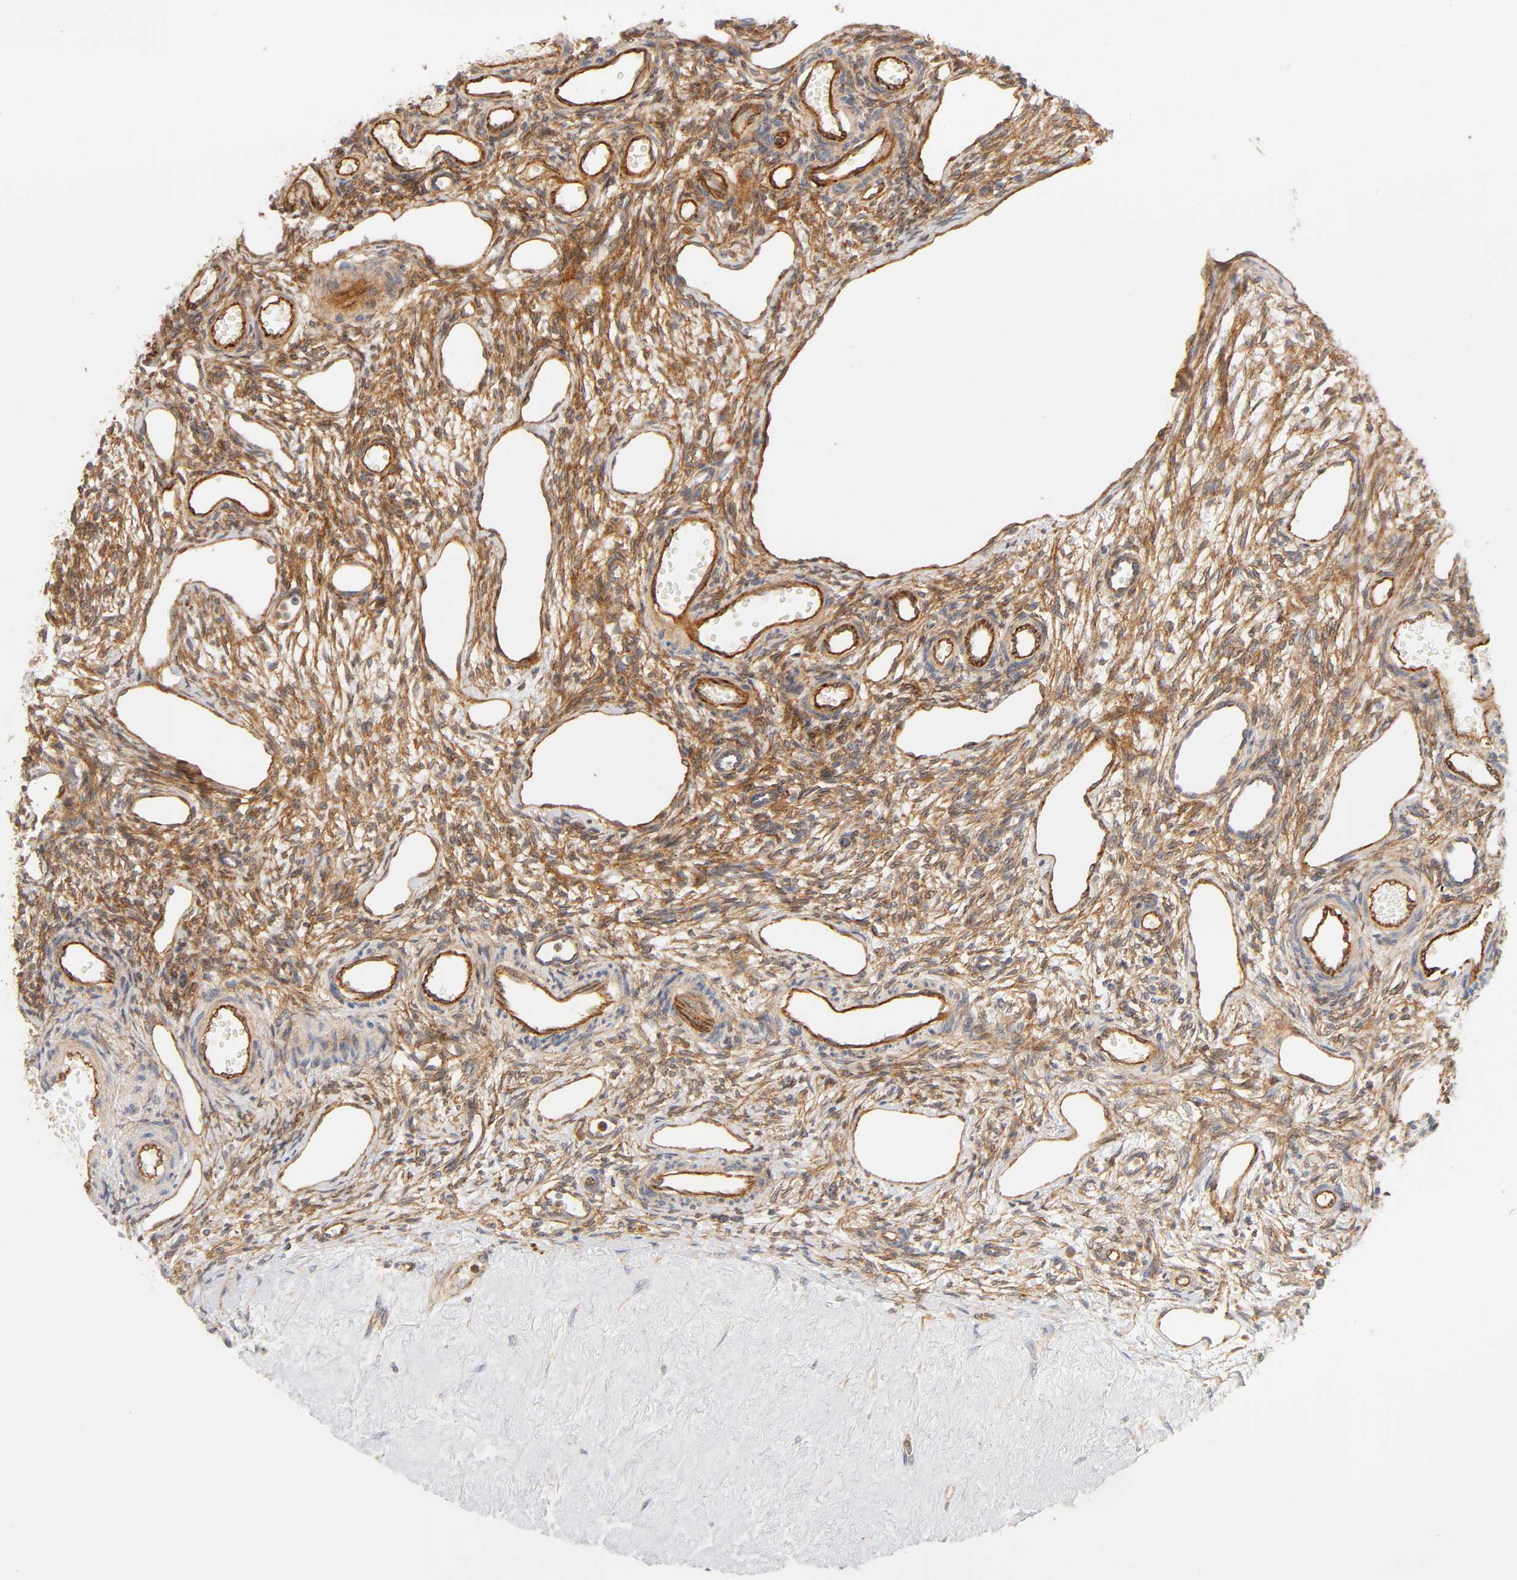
{"staining": {"intensity": "moderate", "quantity": ">75%", "location": "cytoplasmic/membranous"}, "tissue": "ovary", "cell_type": "Ovarian stroma cells", "image_type": "normal", "snomed": [{"axis": "morphology", "description": "Normal tissue, NOS"}, {"axis": "topography", "description": "Ovary"}], "caption": "High-magnification brightfield microscopy of normal ovary stained with DAB (3,3'-diaminobenzidine) (brown) and counterstained with hematoxylin (blue). ovarian stroma cells exhibit moderate cytoplasmic/membranous expression is present in about>75% of cells.", "gene": "PLD1", "patient": {"sex": "female", "age": 33}}